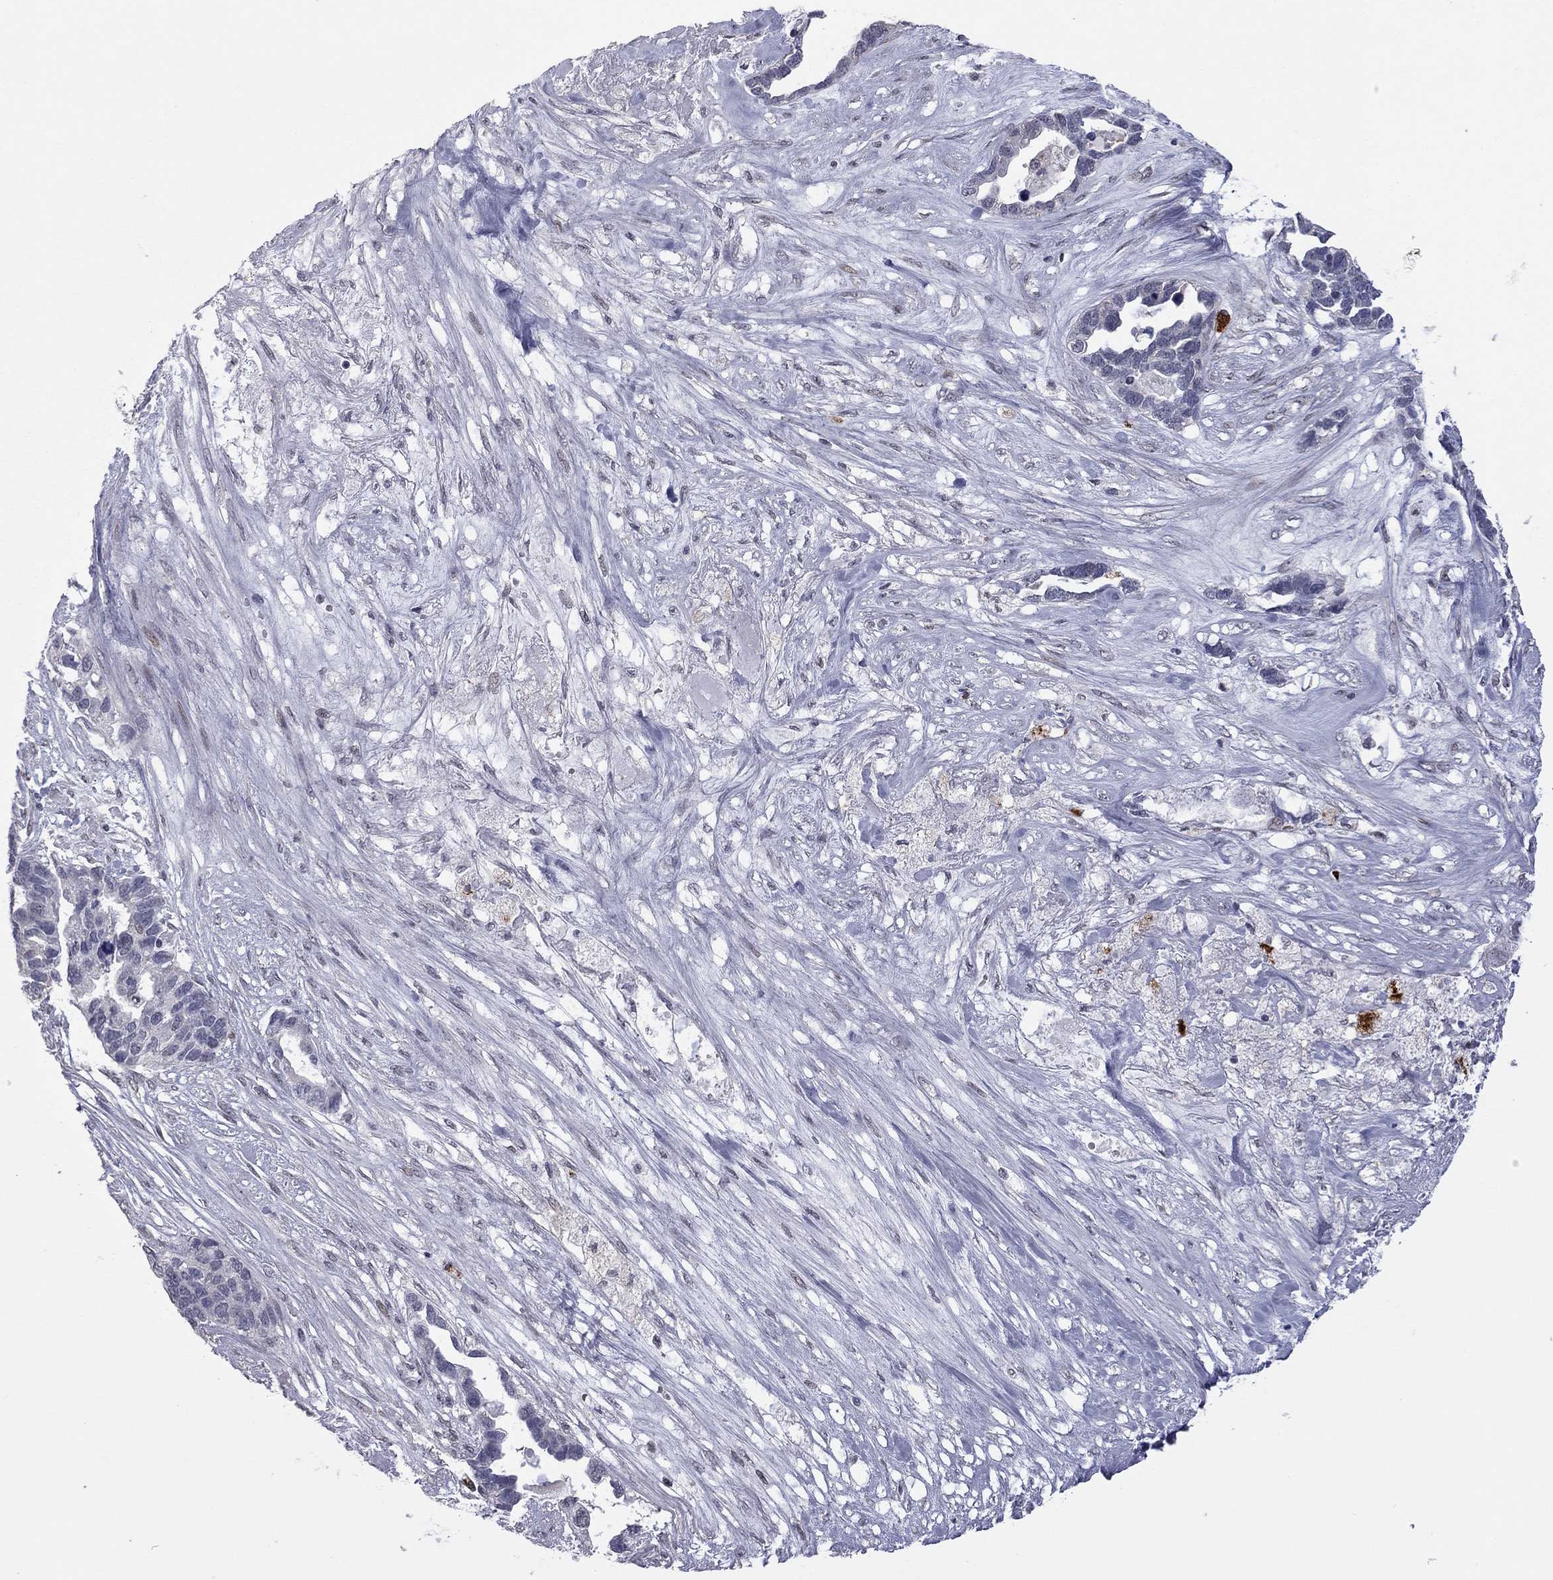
{"staining": {"intensity": "negative", "quantity": "none", "location": "none"}, "tissue": "ovarian cancer", "cell_type": "Tumor cells", "image_type": "cancer", "snomed": [{"axis": "morphology", "description": "Cystadenocarcinoma, serous, NOS"}, {"axis": "topography", "description": "Ovary"}], "caption": "High magnification brightfield microscopy of ovarian cancer stained with DAB (brown) and counterstained with hematoxylin (blue): tumor cells show no significant positivity.", "gene": "MC3R", "patient": {"sex": "female", "age": 54}}